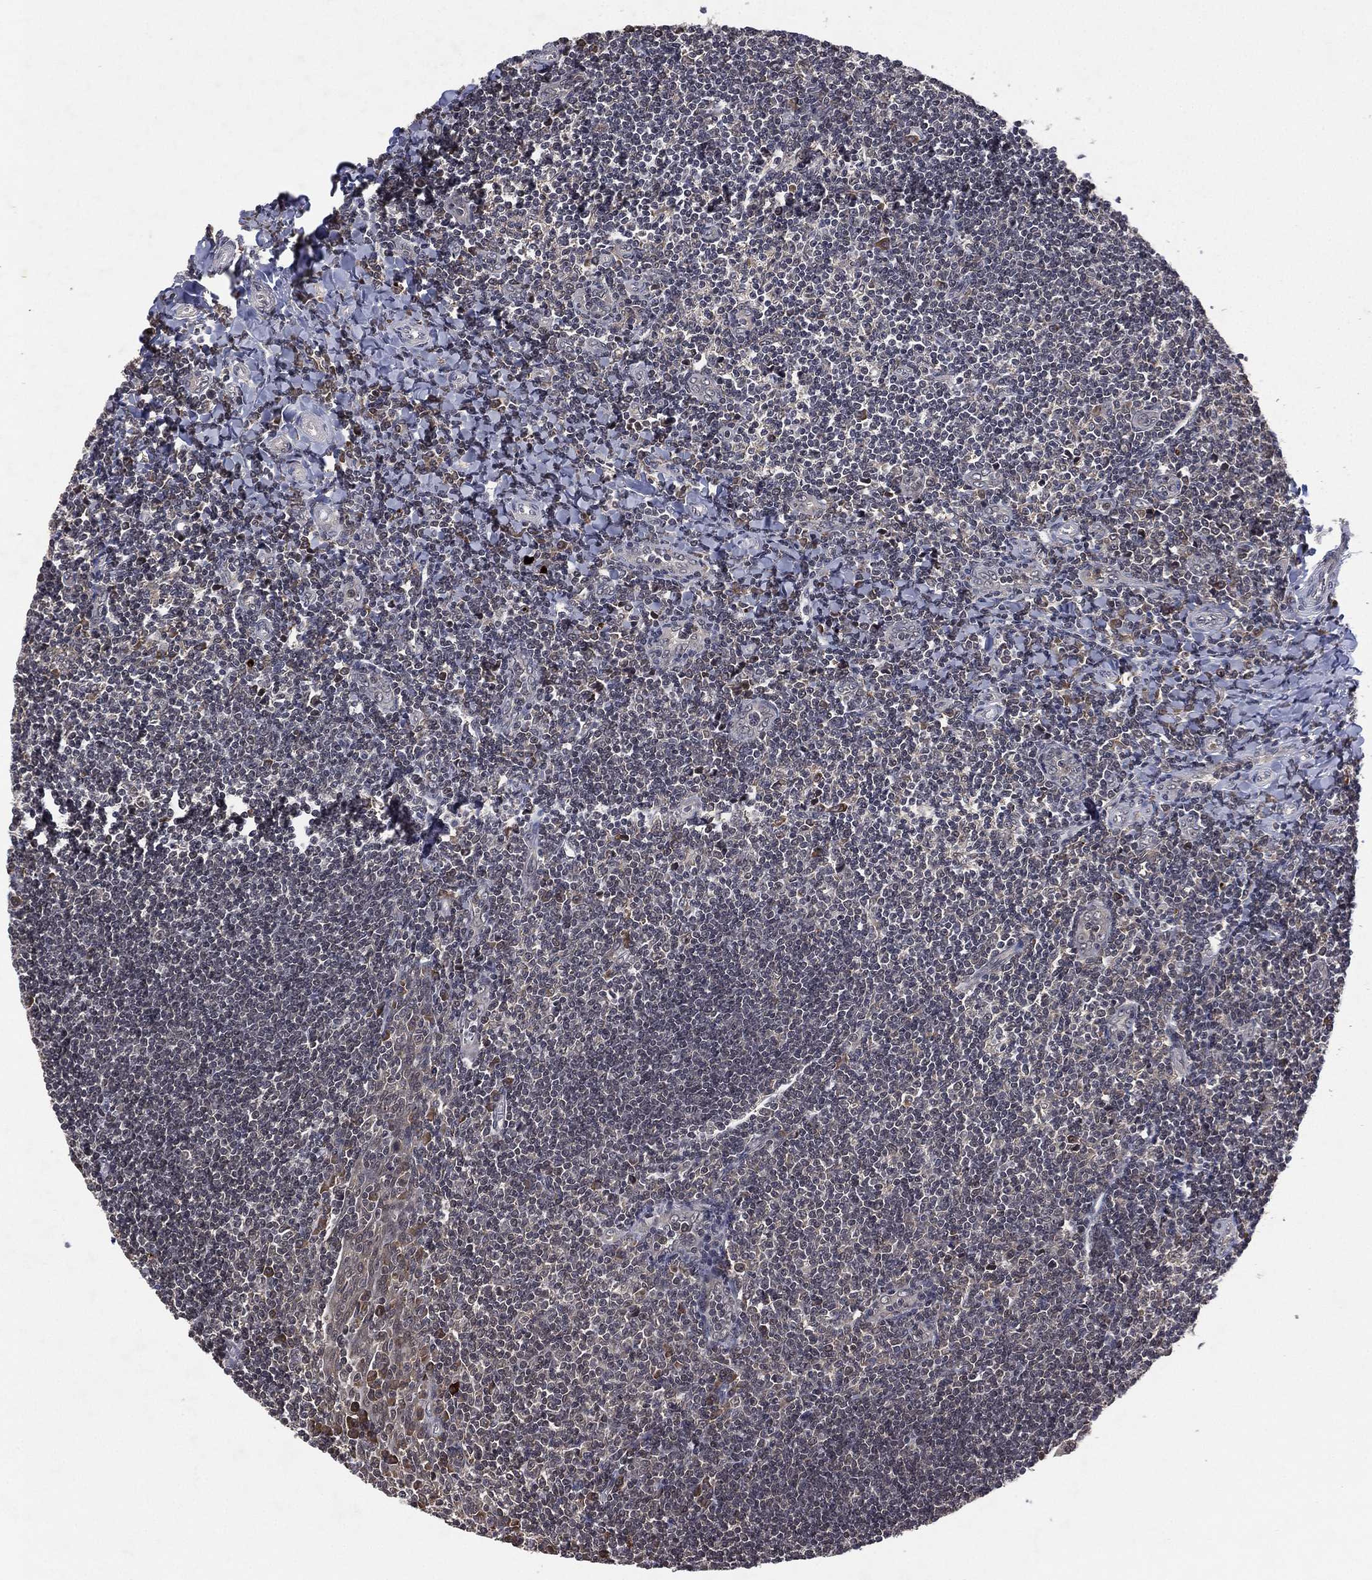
{"staining": {"intensity": "moderate", "quantity": "<25%", "location": "cytoplasmic/membranous"}, "tissue": "tonsil", "cell_type": "Germinal center cells", "image_type": "normal", "snomed": [{"axis": "morphology", "description": "Normal tissue, NOS"}, {"axis": "topography", "description": "Tonsil"}], "caption": "This histopathology image exhibits immunohistochemistry (IHC) staining of benign tonsil, with low moderate cytoplasmic/membranous staining in approximately <25% of germinal center cells.", "gene": "ATG4B", "patient": {"sex": "female", "age": 12}}